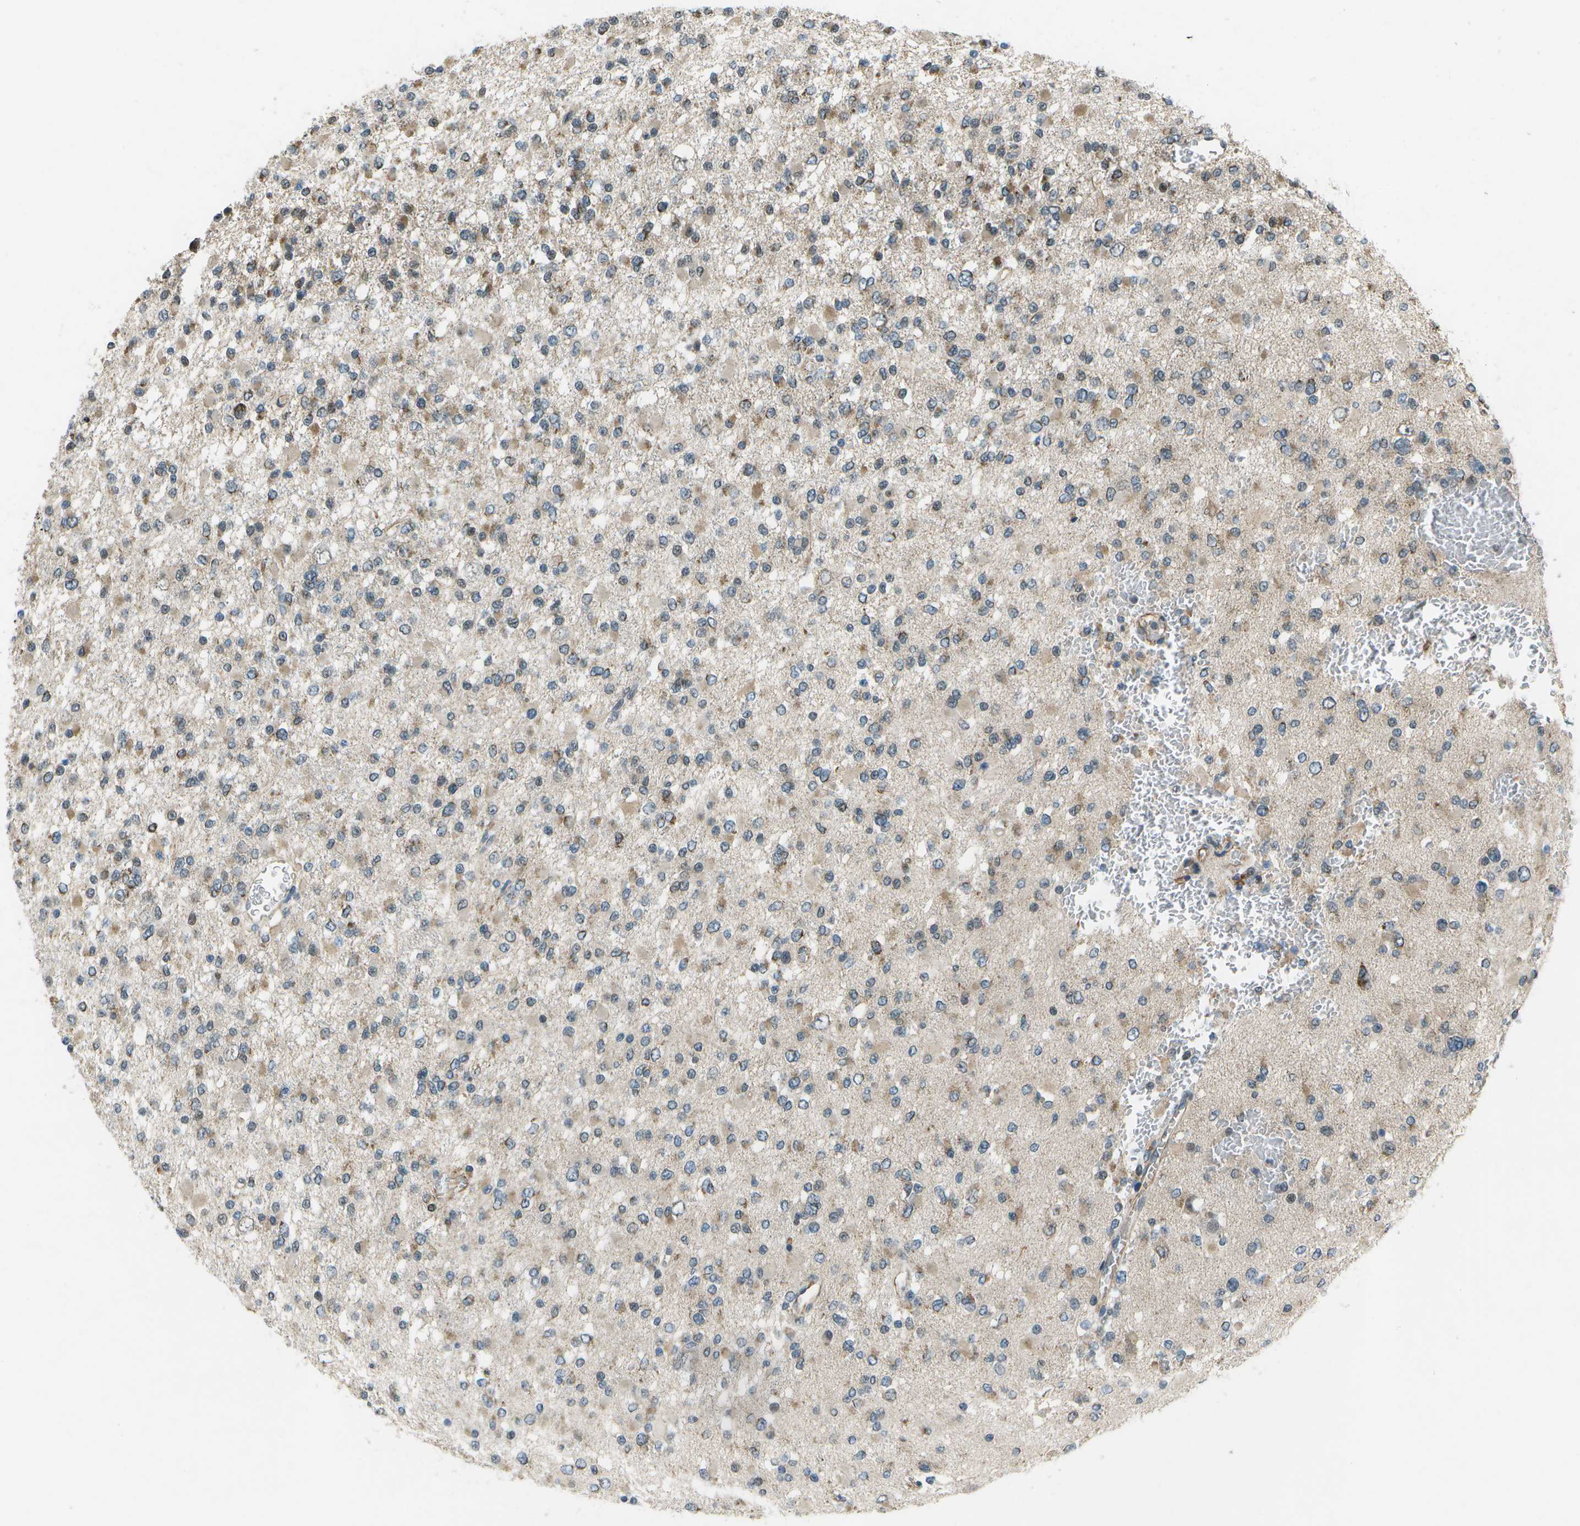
{"staining": {"intensity": "moderate", "quantity": "<25%", "location": "cytoplasmic/membranous"}, "tissue": "glioma", "cell_type": "Tumor cells", "image_type": "cancer", "snomed": [{"axis": "morphology", "description": "Glioma, malignant, Low grade"}, {"axis": "topography", "description": "Brain"}], "caption": "Immunohistochemistry image of neoplastic tissue: human malignant glioma (low-grade) stained using immunohistochemistry (IHC) displays low levels of moderate protein expression localized specifically in the cytoplasmic/membranous of tumor cells, appearing as a cytoplasmic/membranous brown color.", "gene": "EIF2AK1", "patient": {"sex": "female", "age": 22}}